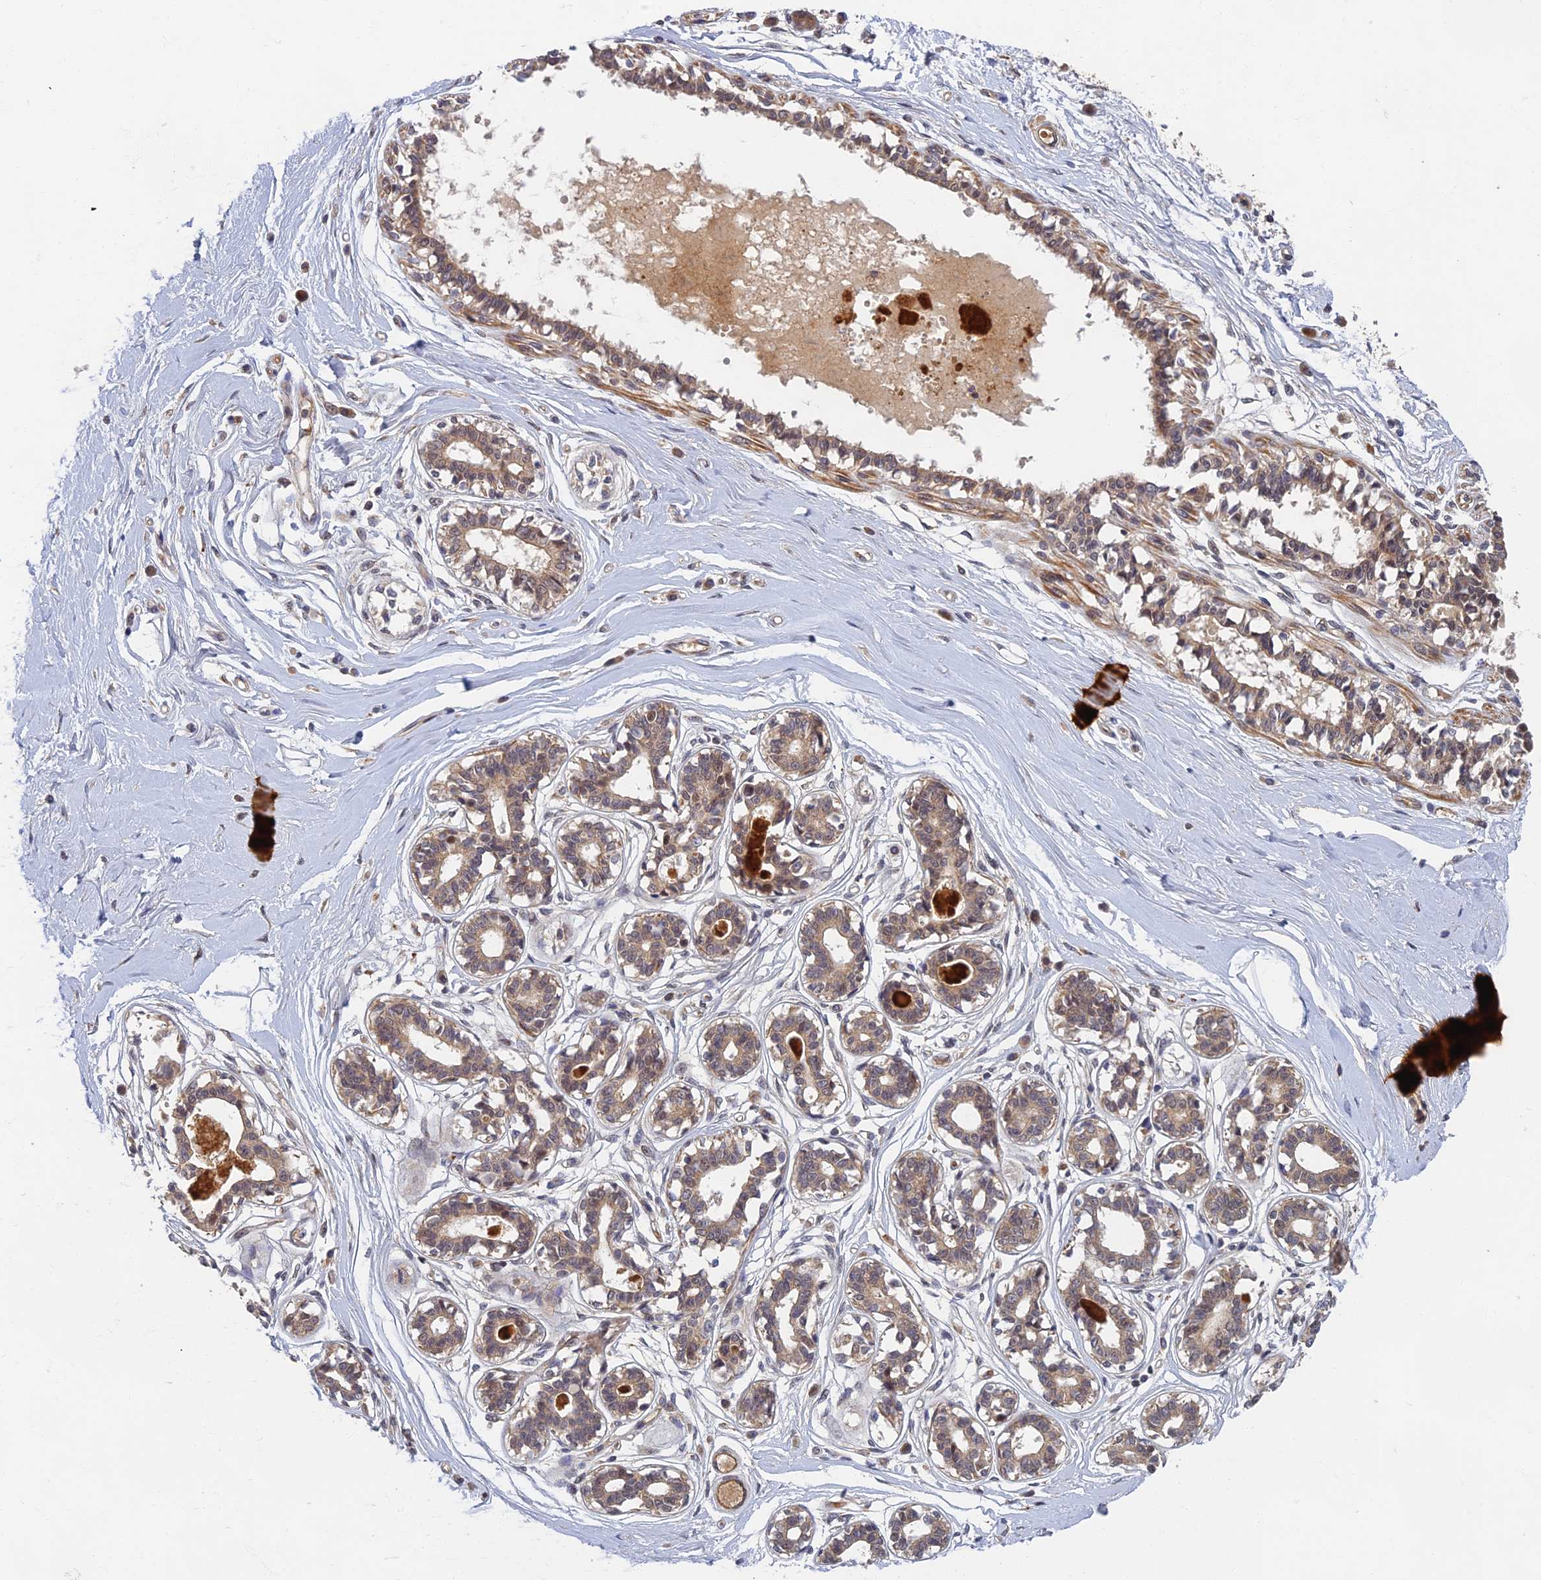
{"staining": {"intensity": "negative", "quantity": "none", "location": "none"}, "tissue": "breast", "cell_type": "Adipocytes", "image_type": "normal", "snomed": [{"axis": "morphology", "description": "Normal tissue, NOS"}, {"axis": "topography", "description": "Breast"}], "caption": "Immunohistochemistry (IHC) of unremarkable breast demonstrates no staining in adipocytes.", "gene": "EARS2", "patient": {"sex": "female", "age": 45}}